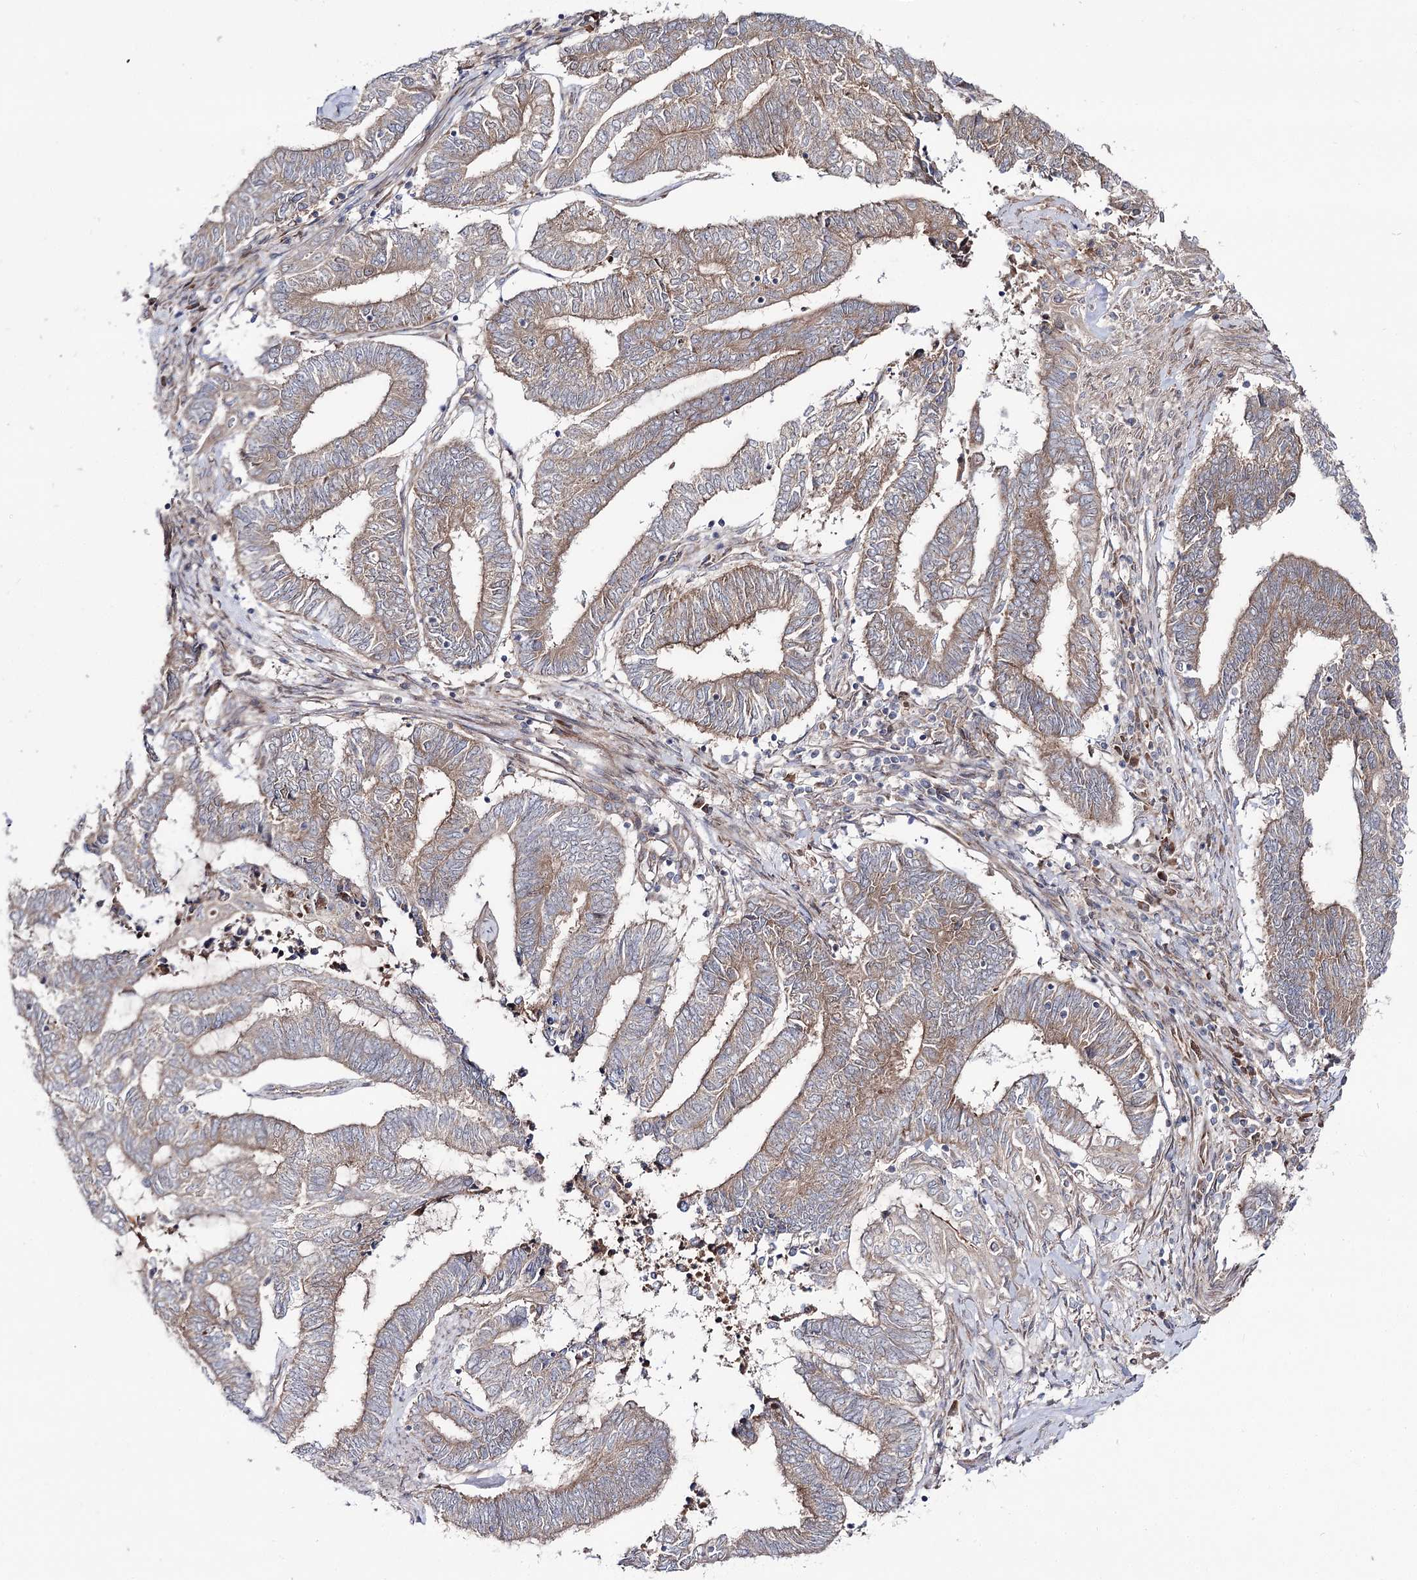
{"staining": {"intensity": "moderate", "quantity": ">75%", "location": "cytoplasmic/membranous"}, "tissue": "endometrial cancer", "cell_type": "Tumor cells", "image_type": "cancer", "snomed": [{"axis": "morphology", "description": "Adenocarcinoma, NOS"}, {"axis": "topography", "description": "Uterus"}, {"axis": "topography", "description": "Endometrium"}], "caption": "A brown stain shows moderate cytoplasmic/membranous positivity of a protein in human adenocarcinoma (endometrial) tumor cells.", "gene": "C11orf80", "patient": {"sex": "female", "age": 70}}